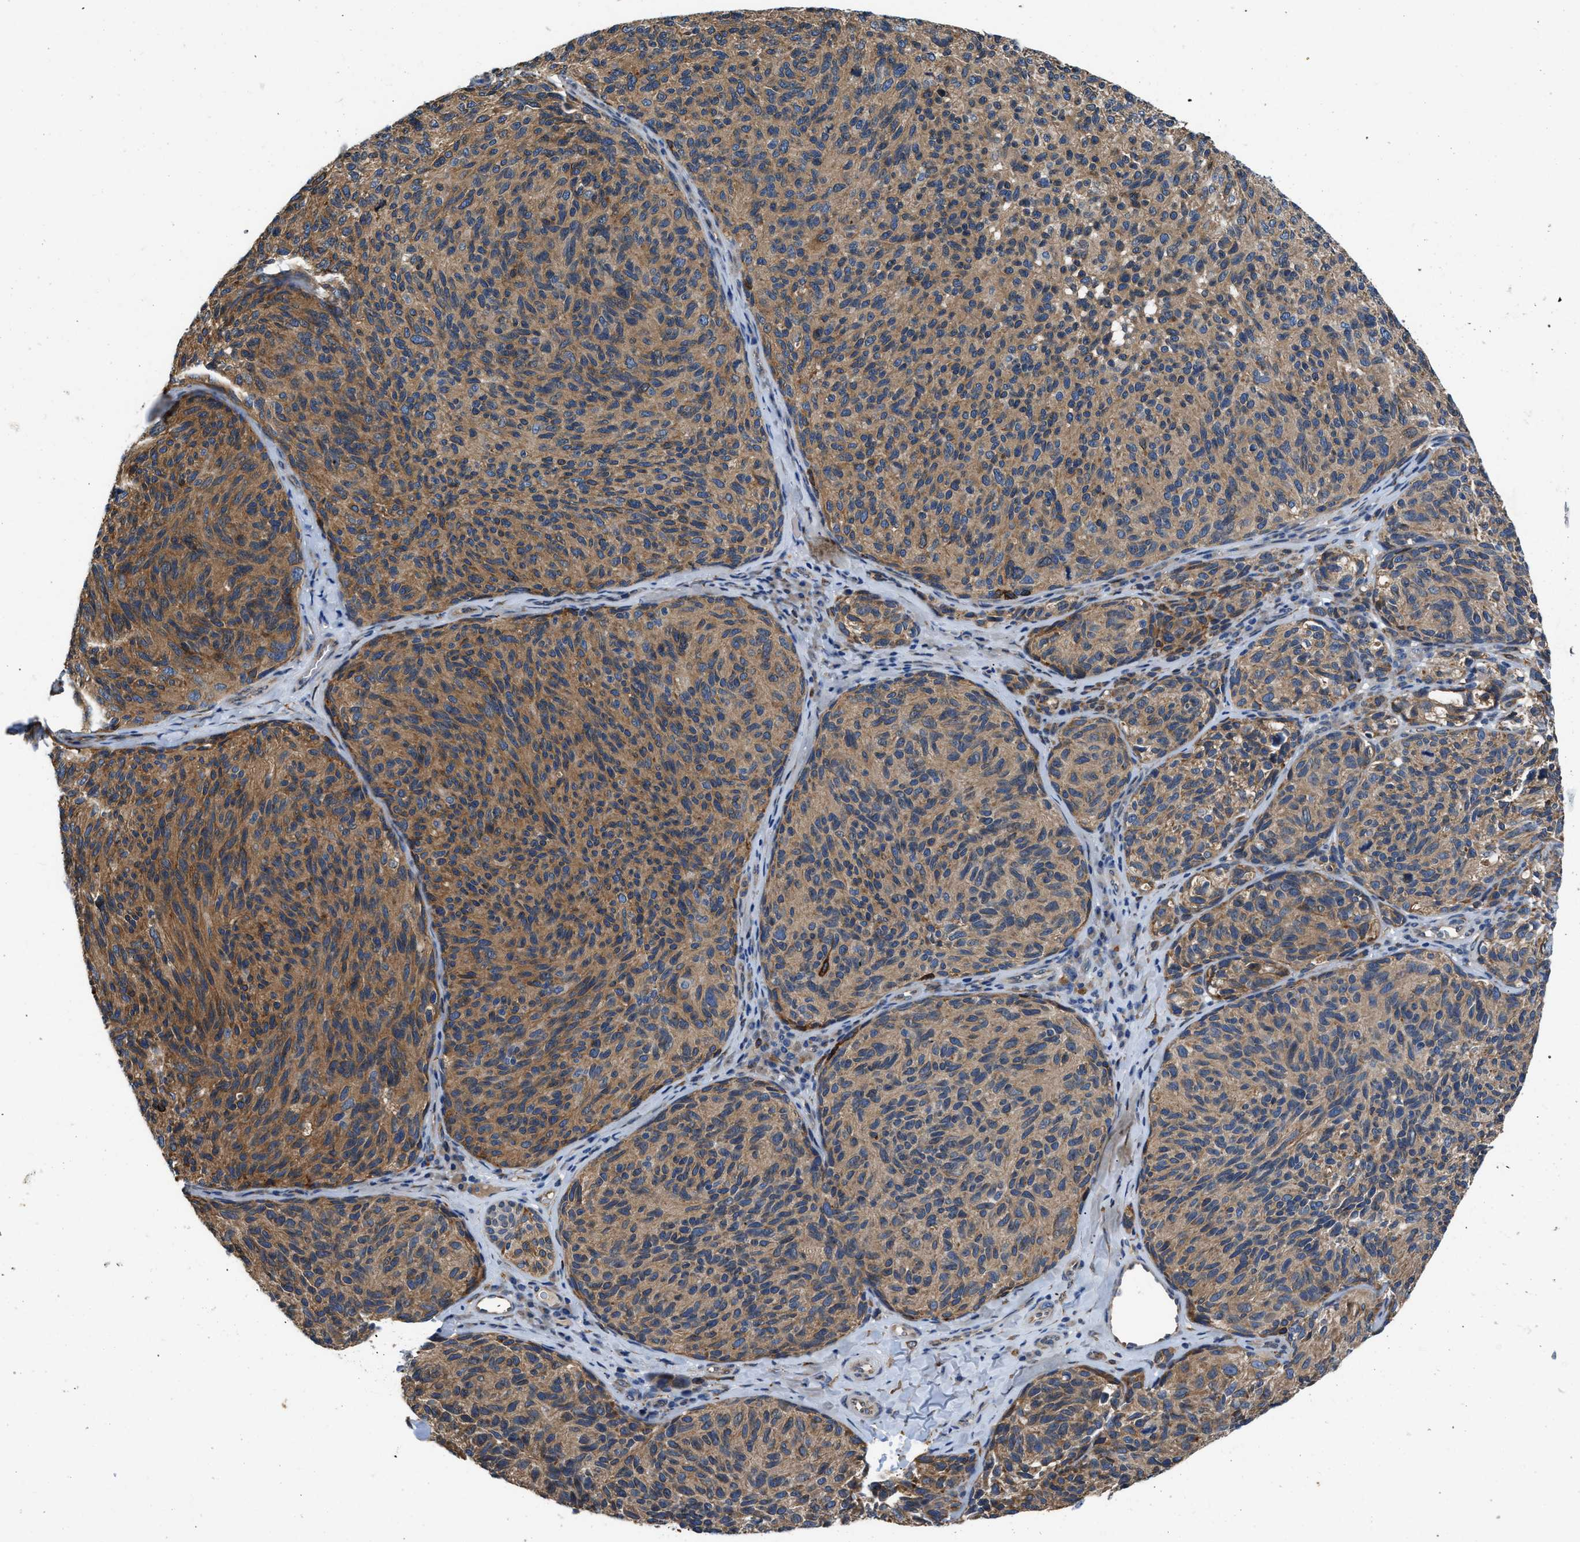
{"staining": {"intensity": "moderate", "quantity": ">75%", "location": "cytoplasmic/membranous"}, "tissue": "melanoma", "cell_type": "Tumor cells", "image_type": "cancer", "snomed": [{"axis": "morphology", "description": "Malignant melanoma, NOS"}, {"axis": "topography", "description": "Skin"}], "caption": "Melanoma tissue shows moderate cytoplasmic/membranous positivity in approximately >75% of tumor cells Immunohistochemistry stains the protein of interest in brown and the nuclei are stained blue.", "gene": "ARL6IP5", "patient": {"sex": "female", "age": 73}}